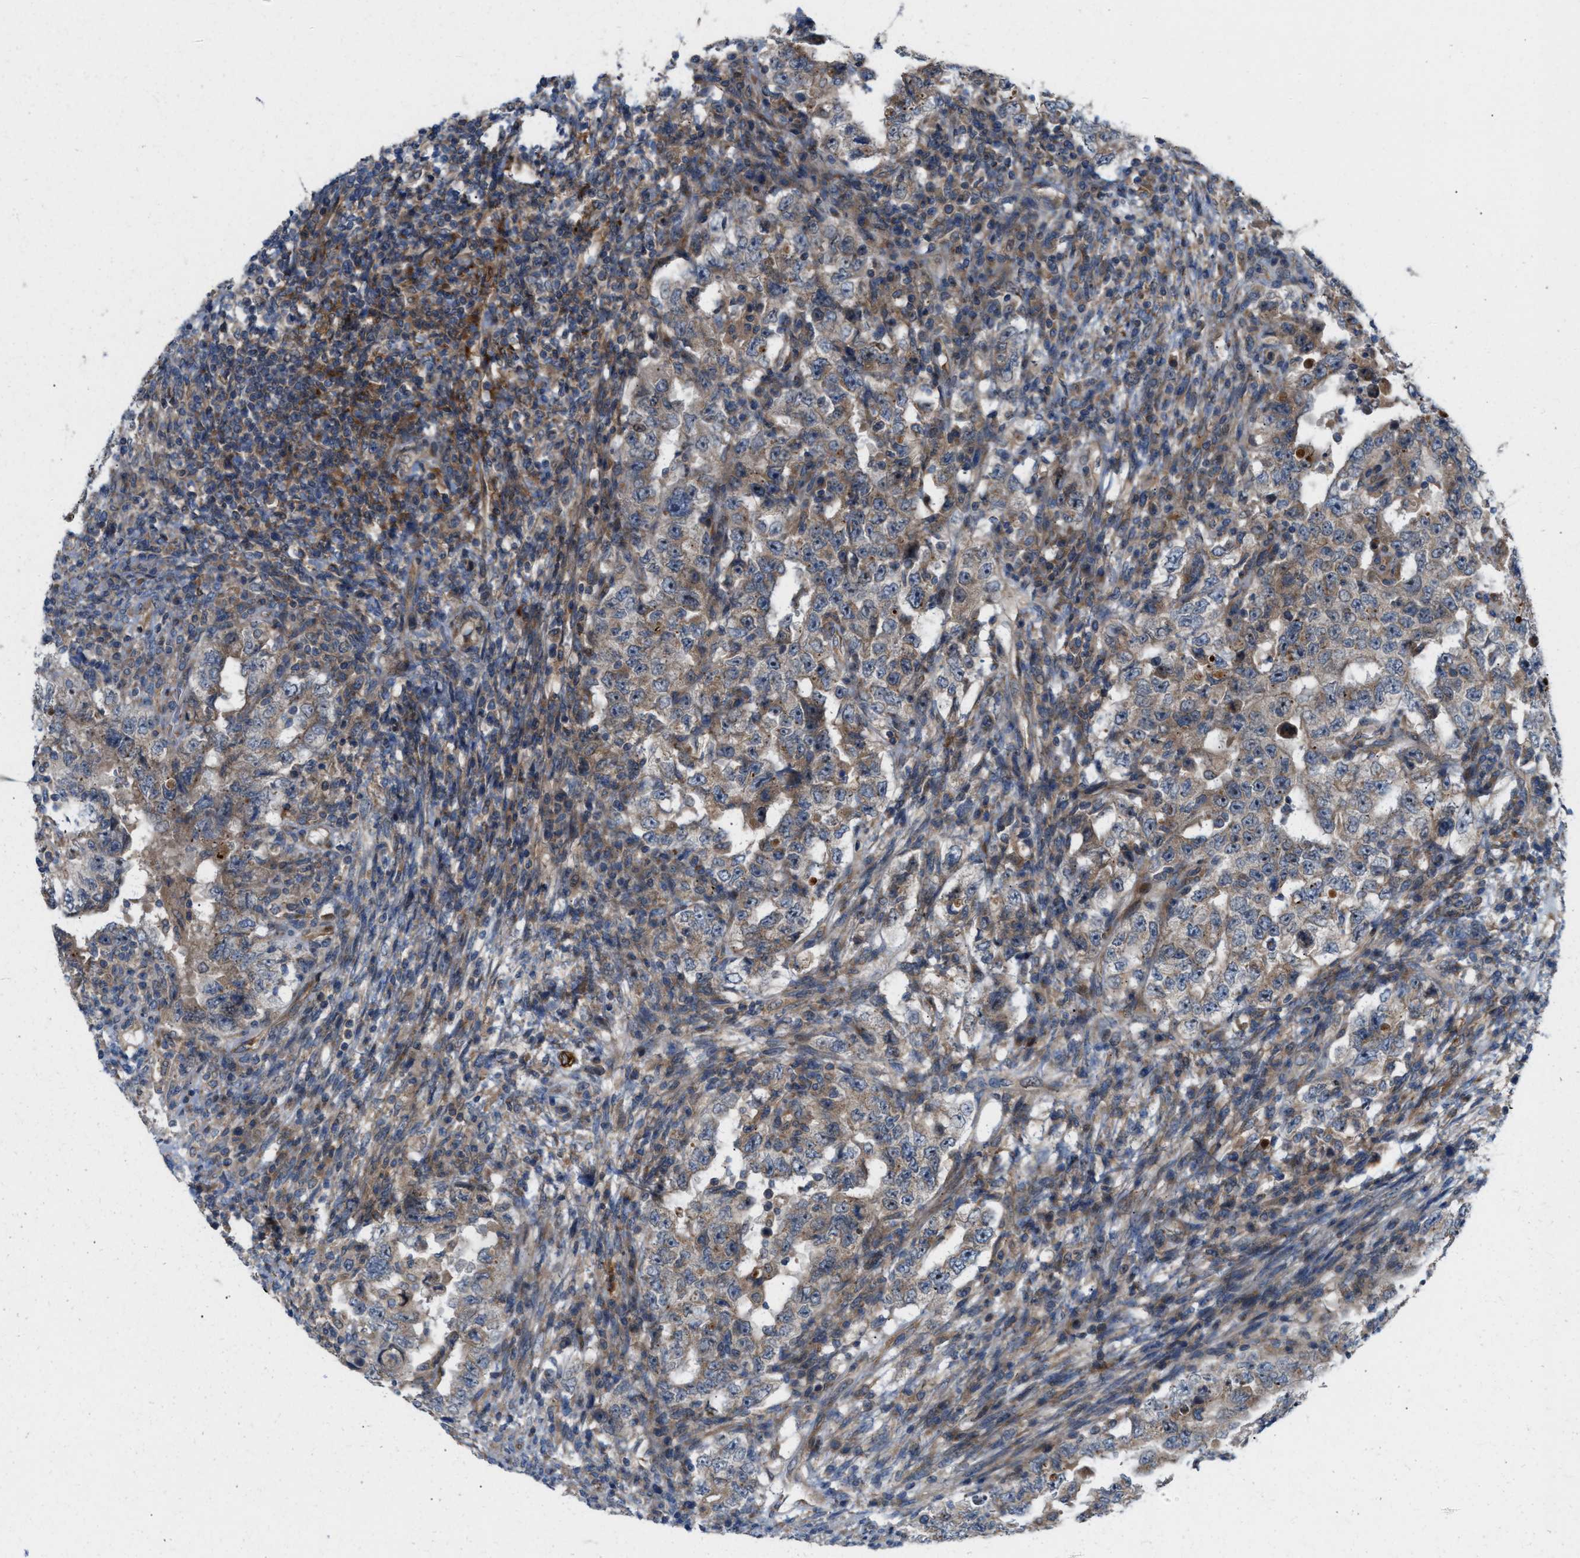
{"staining": {"intensity": "weak", "quantity": ">75%", "location": "cytoplasmic/membranous,nuclear"}, "tissue": "testis cancer", "cell_type": "Tumor cells", "image_type": "cancer", "snomed": [{"axis": "morphology", "description": "Carcinoma, Embryonal, NOS"}, {"axis": "topography", "description": "Testis"}], "caption": "Immunohistochemistry (IHC) of testis cancer shows low levels of weak cytoplasmic/membranous and nuclear staining in approximately >75% of tumor cells.", "gene": "CYB5D1", "patient": {"sex": "male", "age": 26}}